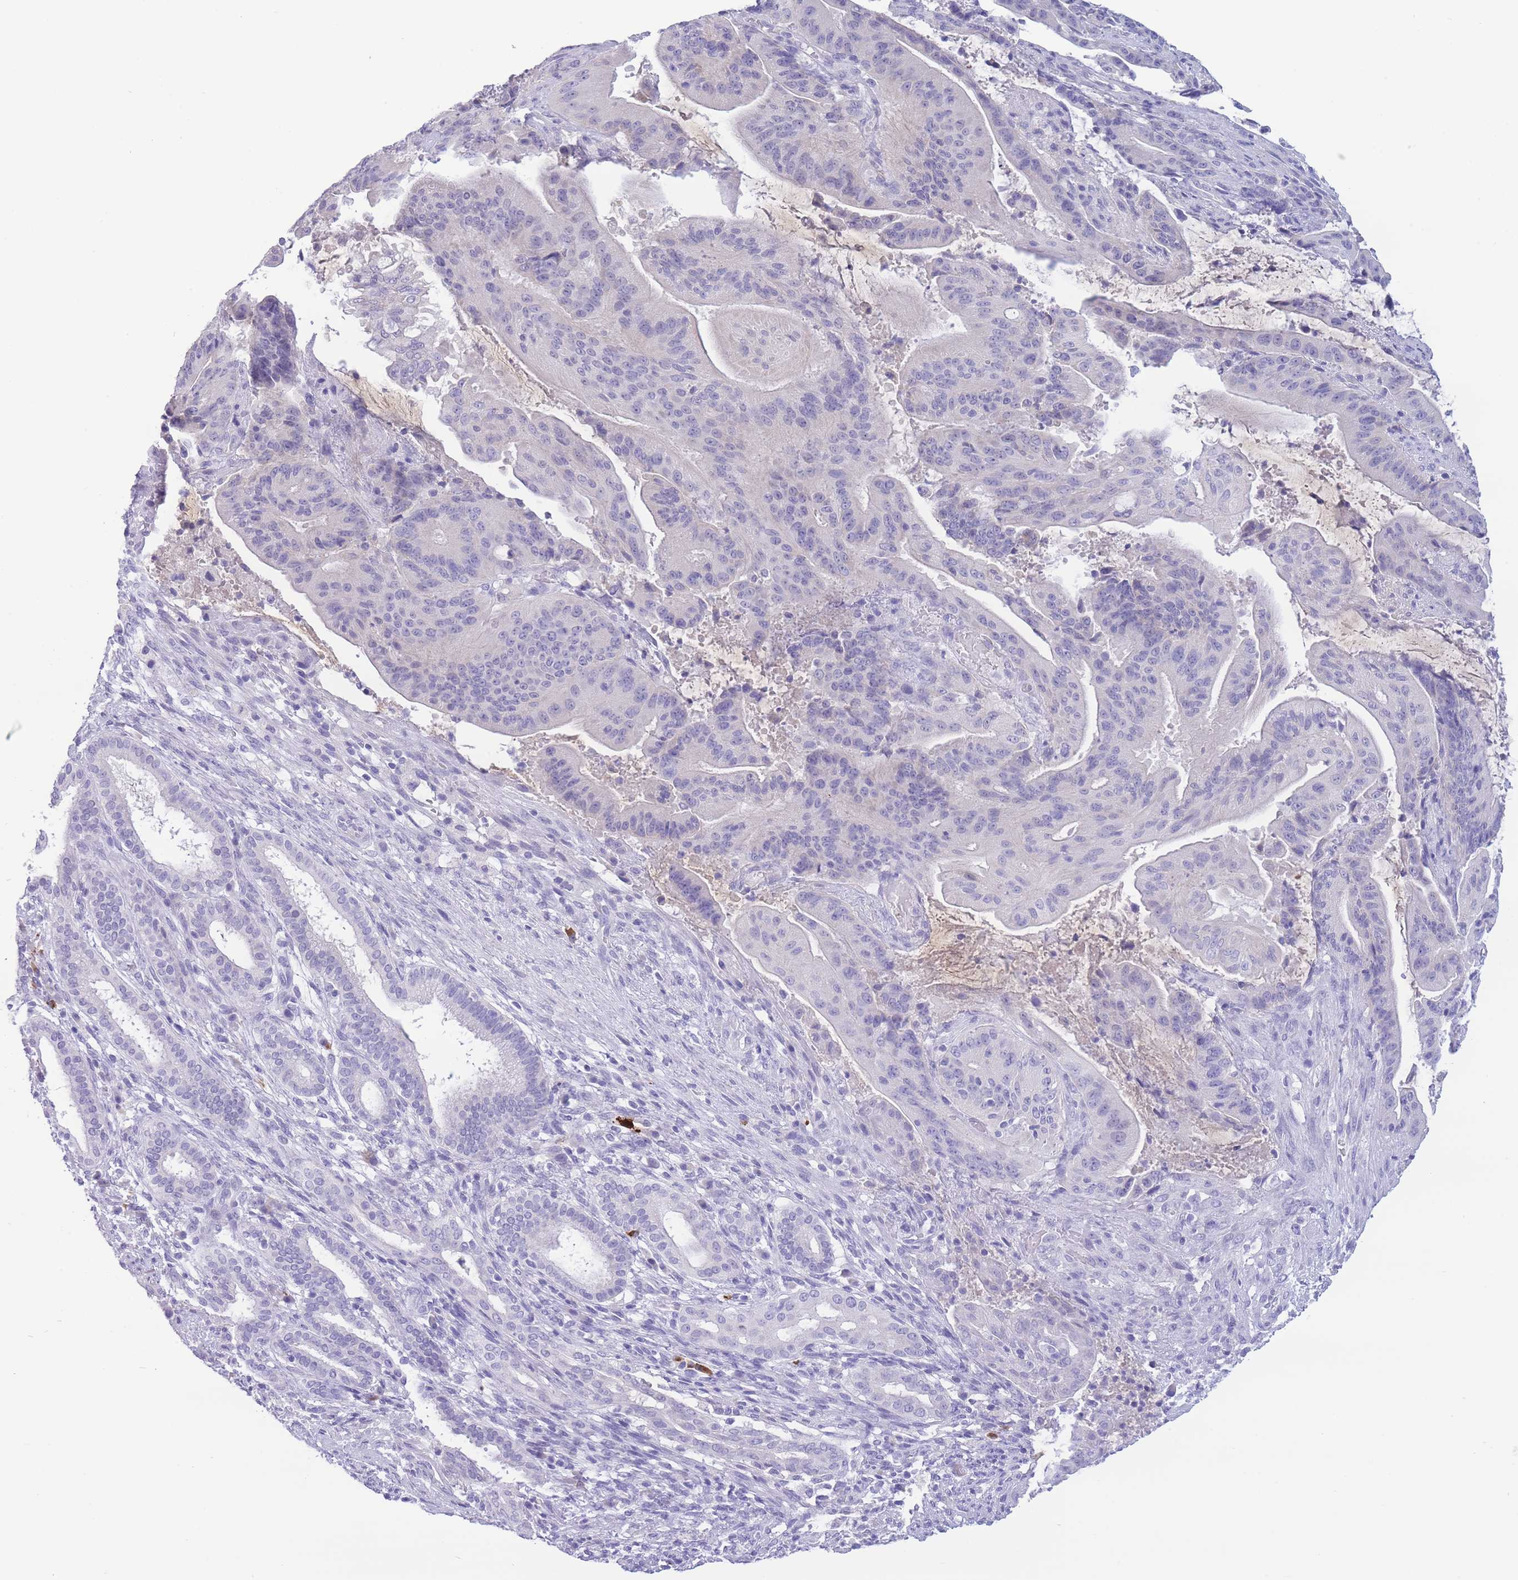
{"staining": {"intensity": "negative", "quantity": "none", "location": "none"}, "tissue": "liver cancer", "cell_type": "Tumor cells", "image_type": "cancer", "snomed": [{"axis": "morphology", "description": "Normal tissue, NOS"}, {"axis": "morphology", "description": "Cholangiocarcinoma"}, {"axis": "topography", "description": "Liver"}, {"axis": "topography", "description": "Peripheral nerve tissue"}], "caption": "This is a micrograph of immunohistochemistry staining of liver cancer (cholangiocarcinoma), which shows no expression in tumor cells.", "gene": "ASAP3", "patient": {"sex": "female", "age": 73}}